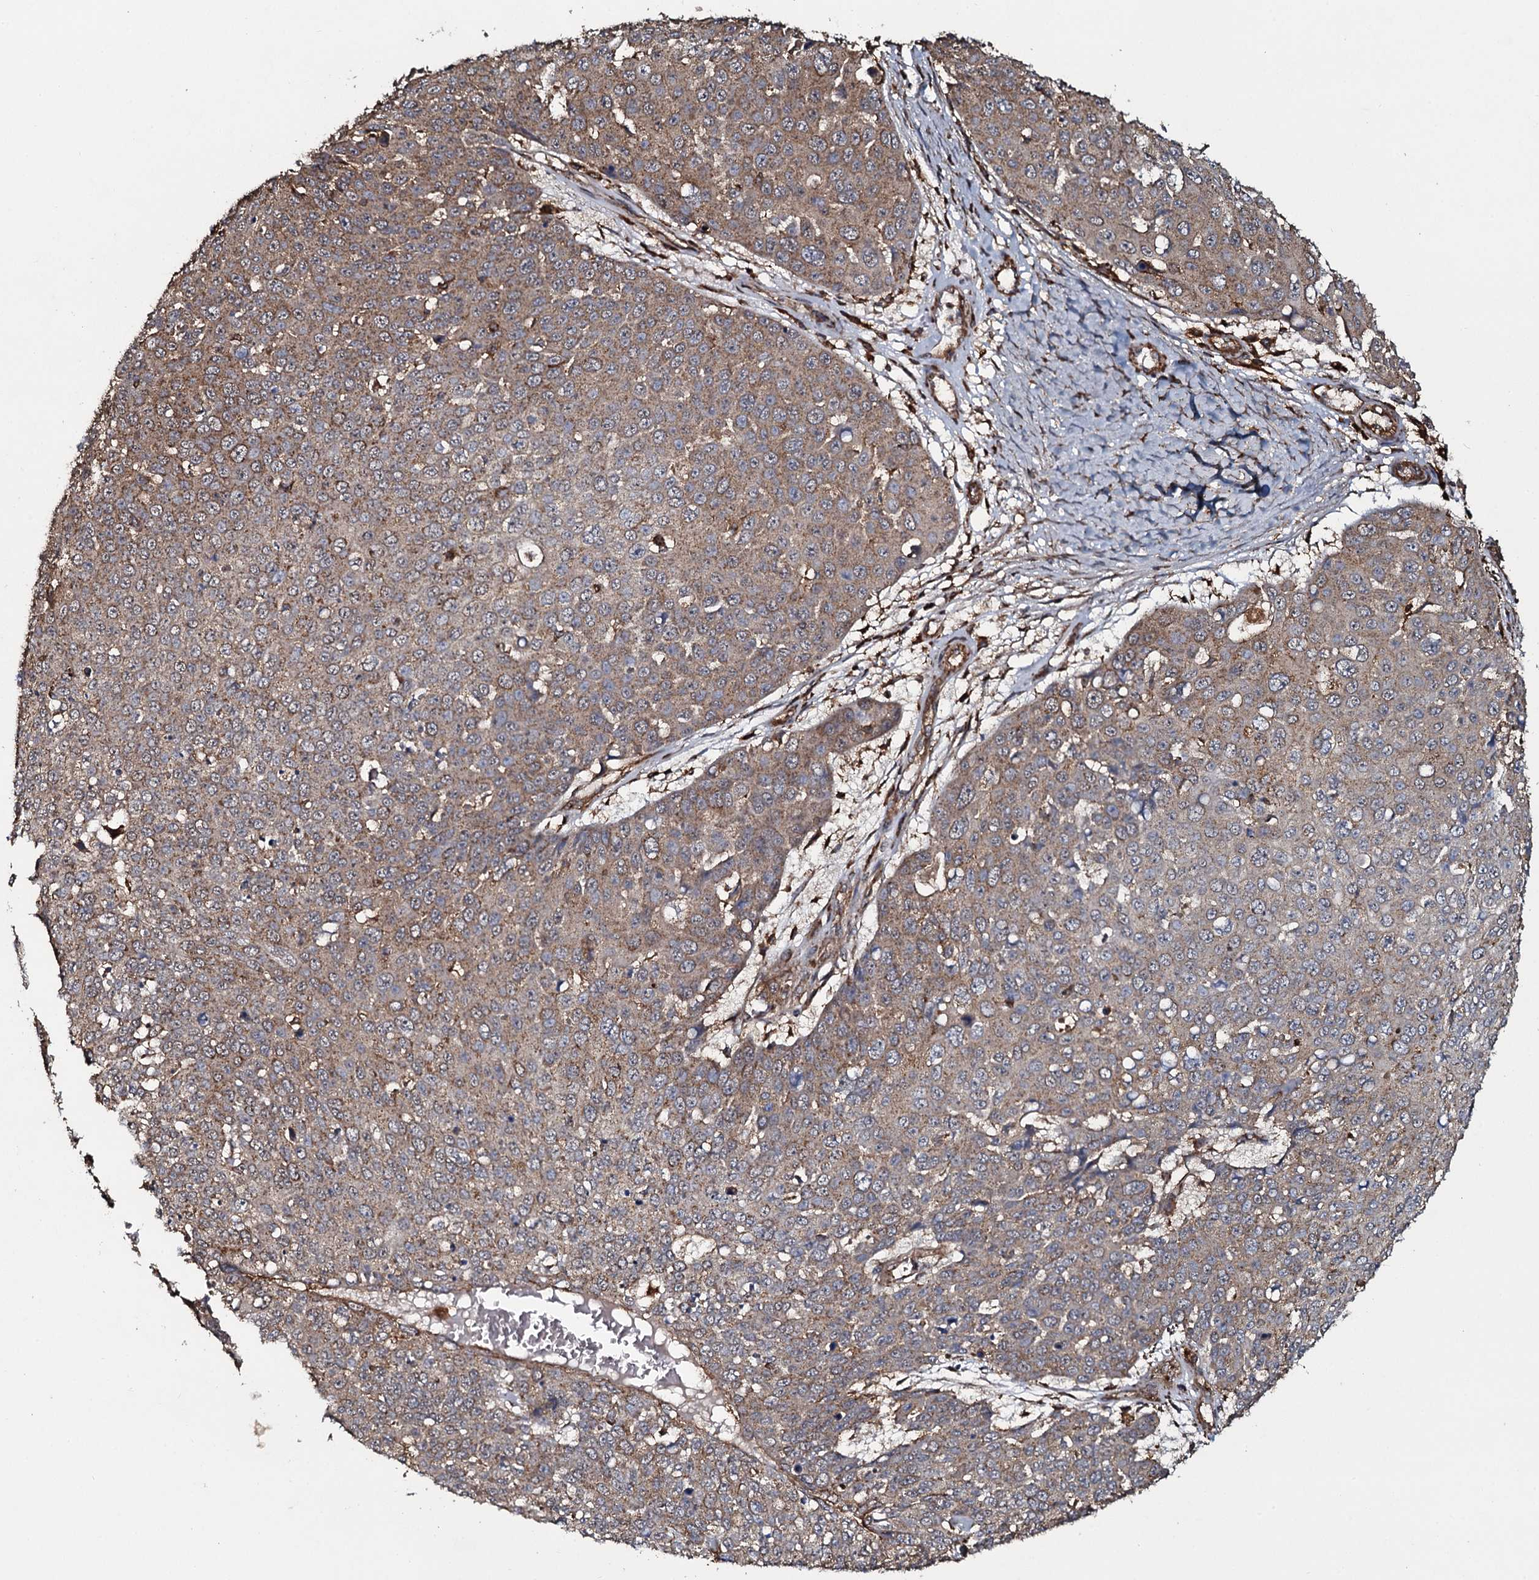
{"staining": {"intensity": "moderate", "quantity": ">75%", "location": "cytoplasmic/membranous"}, "tissue": "skin cancer", "cell_type": "Tumor cells", "image_type": "cancer", "snomed": [{"axis": "morphology", "description": "Squamous cell carcinoma, NOS"}, {"axis": "topography", "description": "Skin"}], "caption": "Skin squamous cell carcinoma stained with a brown dye demonstrates moderate cytoplasmic/membranous positive positivity in approximately >75% of tumor cells.", "gene": "VWA8", "patient": {"sex": "male", "age": 71}}